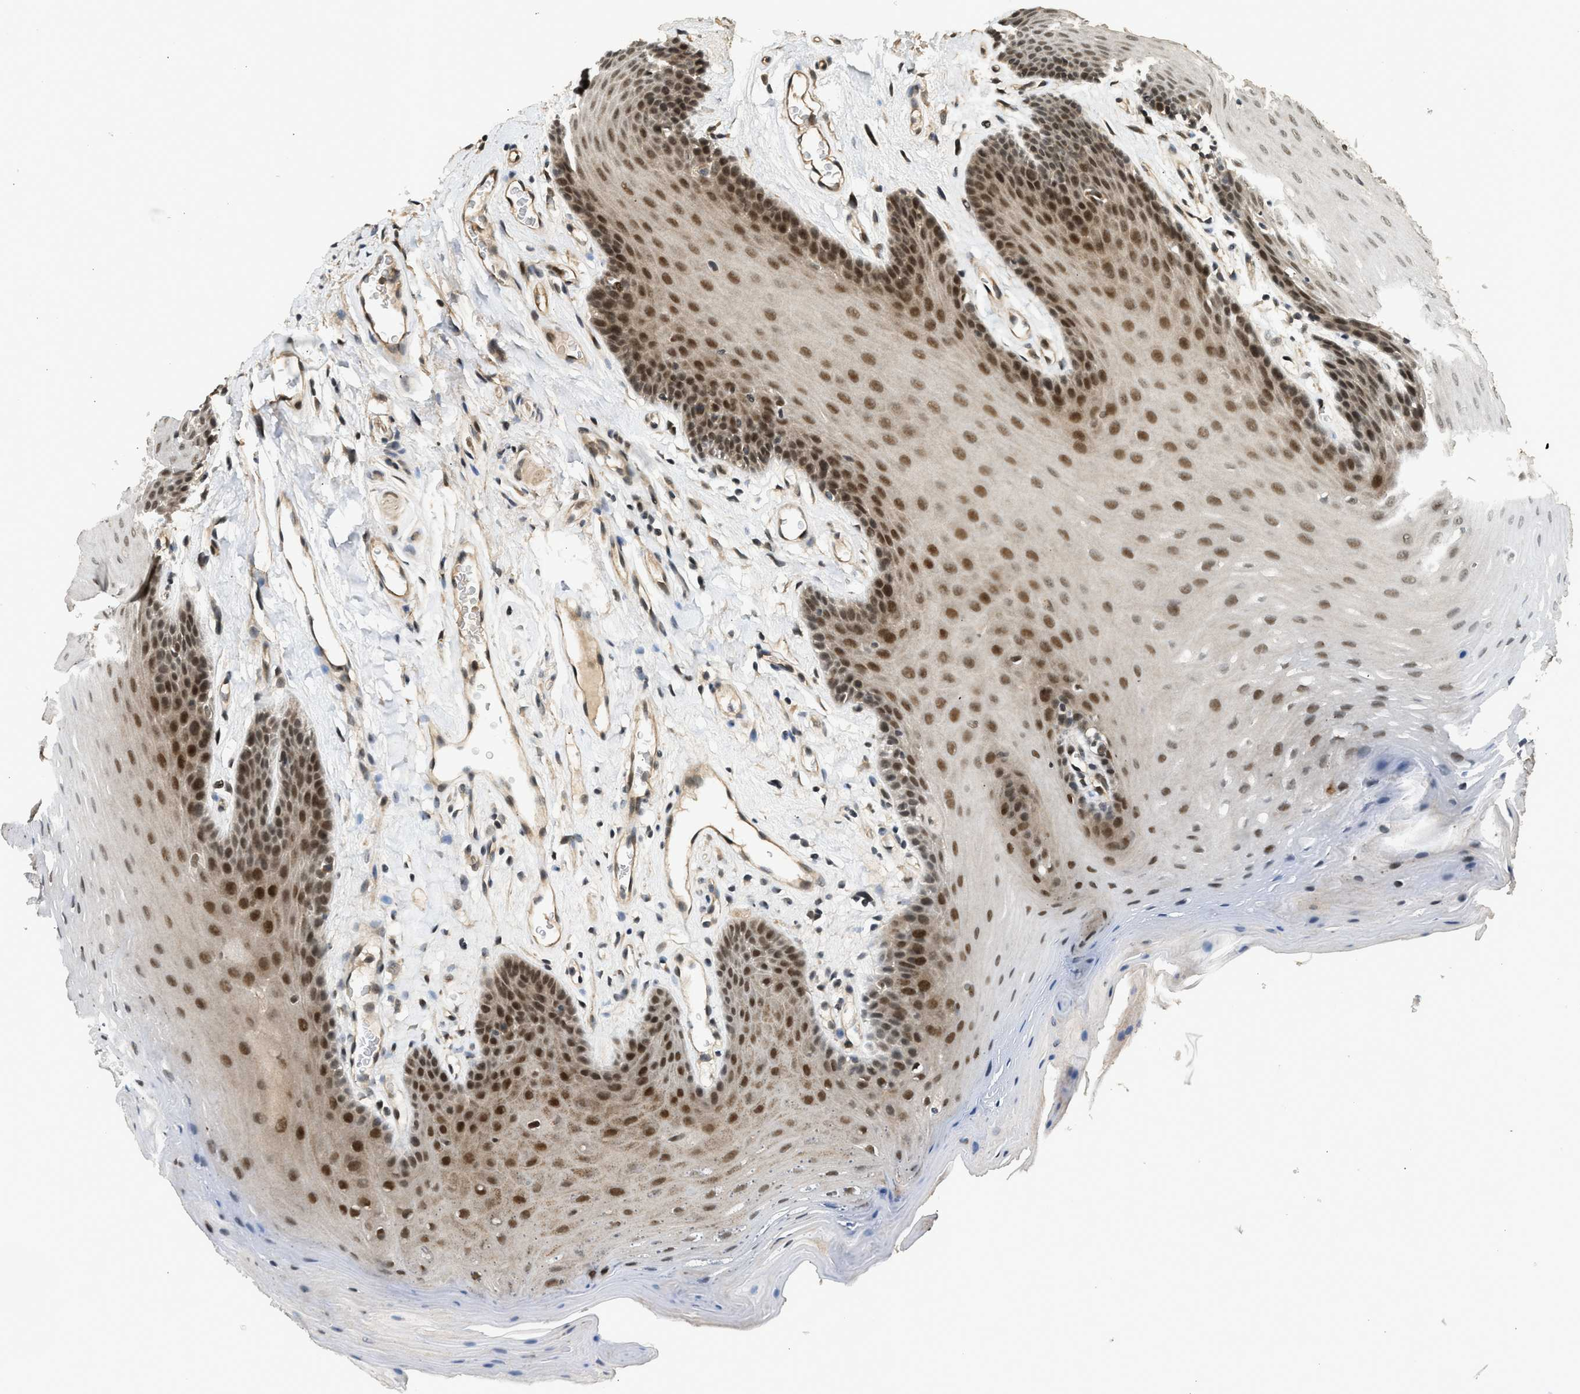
{"staining": {"intensity": "moderate", "quantity": ">75%", "location": "nuclear"}, "tissue": "oral mucosa", "cell_type": "Squamous epithelial cells", "image_type": "normal", "snomed": [{"axis": "morphology", "description": "Normal tissue, NOS"}, {"axis": "morphology", "description": "Squamous cell carcinoma, NOS"}, {"axis": "topography", "description": "Oral tissue"}, {"axis": "topography", "description": "Head-Neck"}], "caption": "Immunohistochemistry (DAB (3,3'-diaminobenzidine)) staining of normal human oral mucosa demonstrates moderate nuclear protein positivity in approximately >75% of squamous epithelial cells. Using DAB (brown) and hematoxylin (blue) stains, captured at high magnification using brightfield microscopy.", "gene": "GET1", "patient": {"sex": "male", "age": 71}}